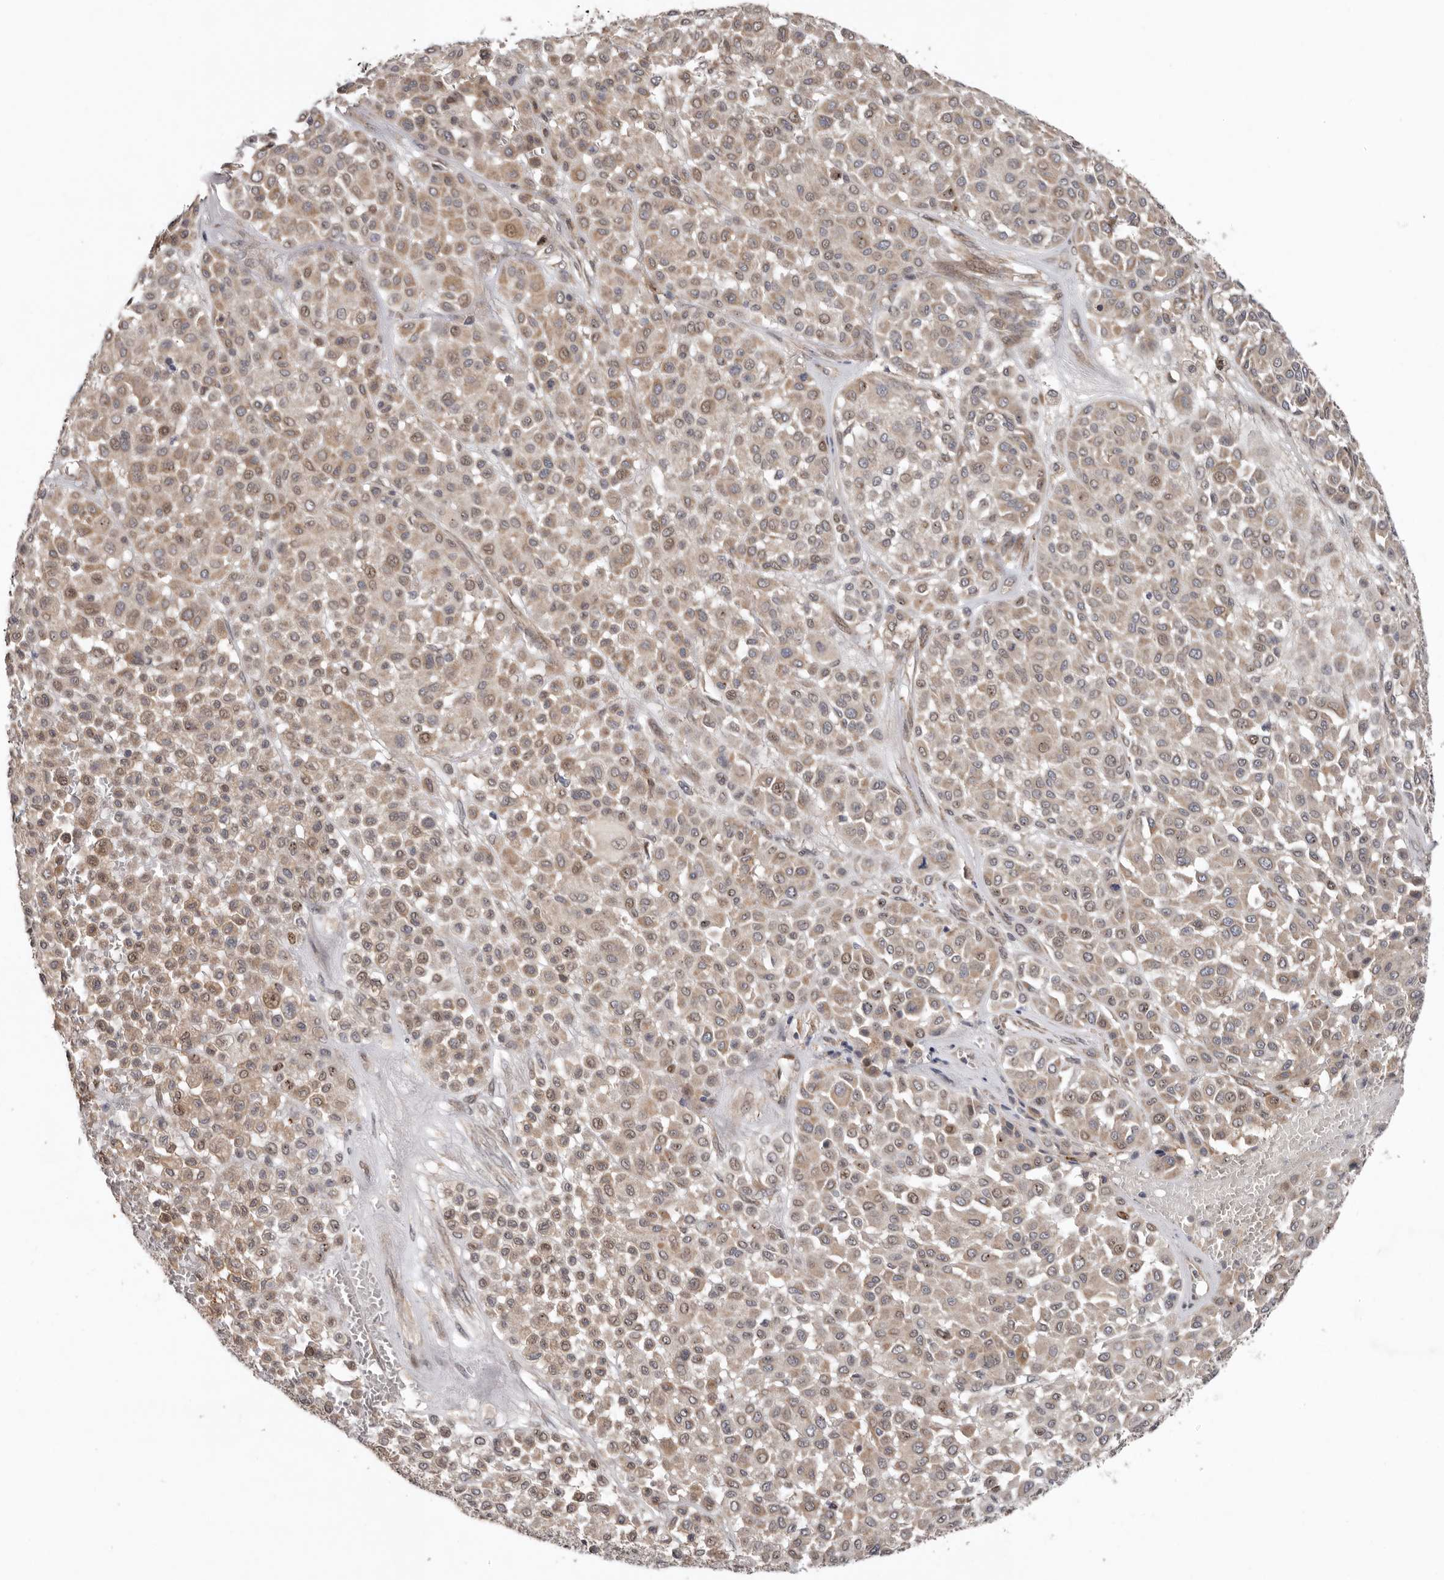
{"staining": {"intensity": "weak", "quantity": ">75%", "location": "cytoplasmic/membranous"}, "tissue": "melanoma", "cell_type": "Tumor cells", "image_type": "cancer", "snomed": [{"axis": "morphology", "description": "Malignant melanoma, Metastatic site"}, {"axis": "topography", "description": "Soft tissue"}], "caption": "Protein analysis of melanoma tissue reveals weak cytoplasmic/membranous positivity in about >75% of tumor cells. (Brightfield microscopy of DAB IHC at high magnification).", "gene": "CHML", "patient": {"sex": "male", "age": 41}}